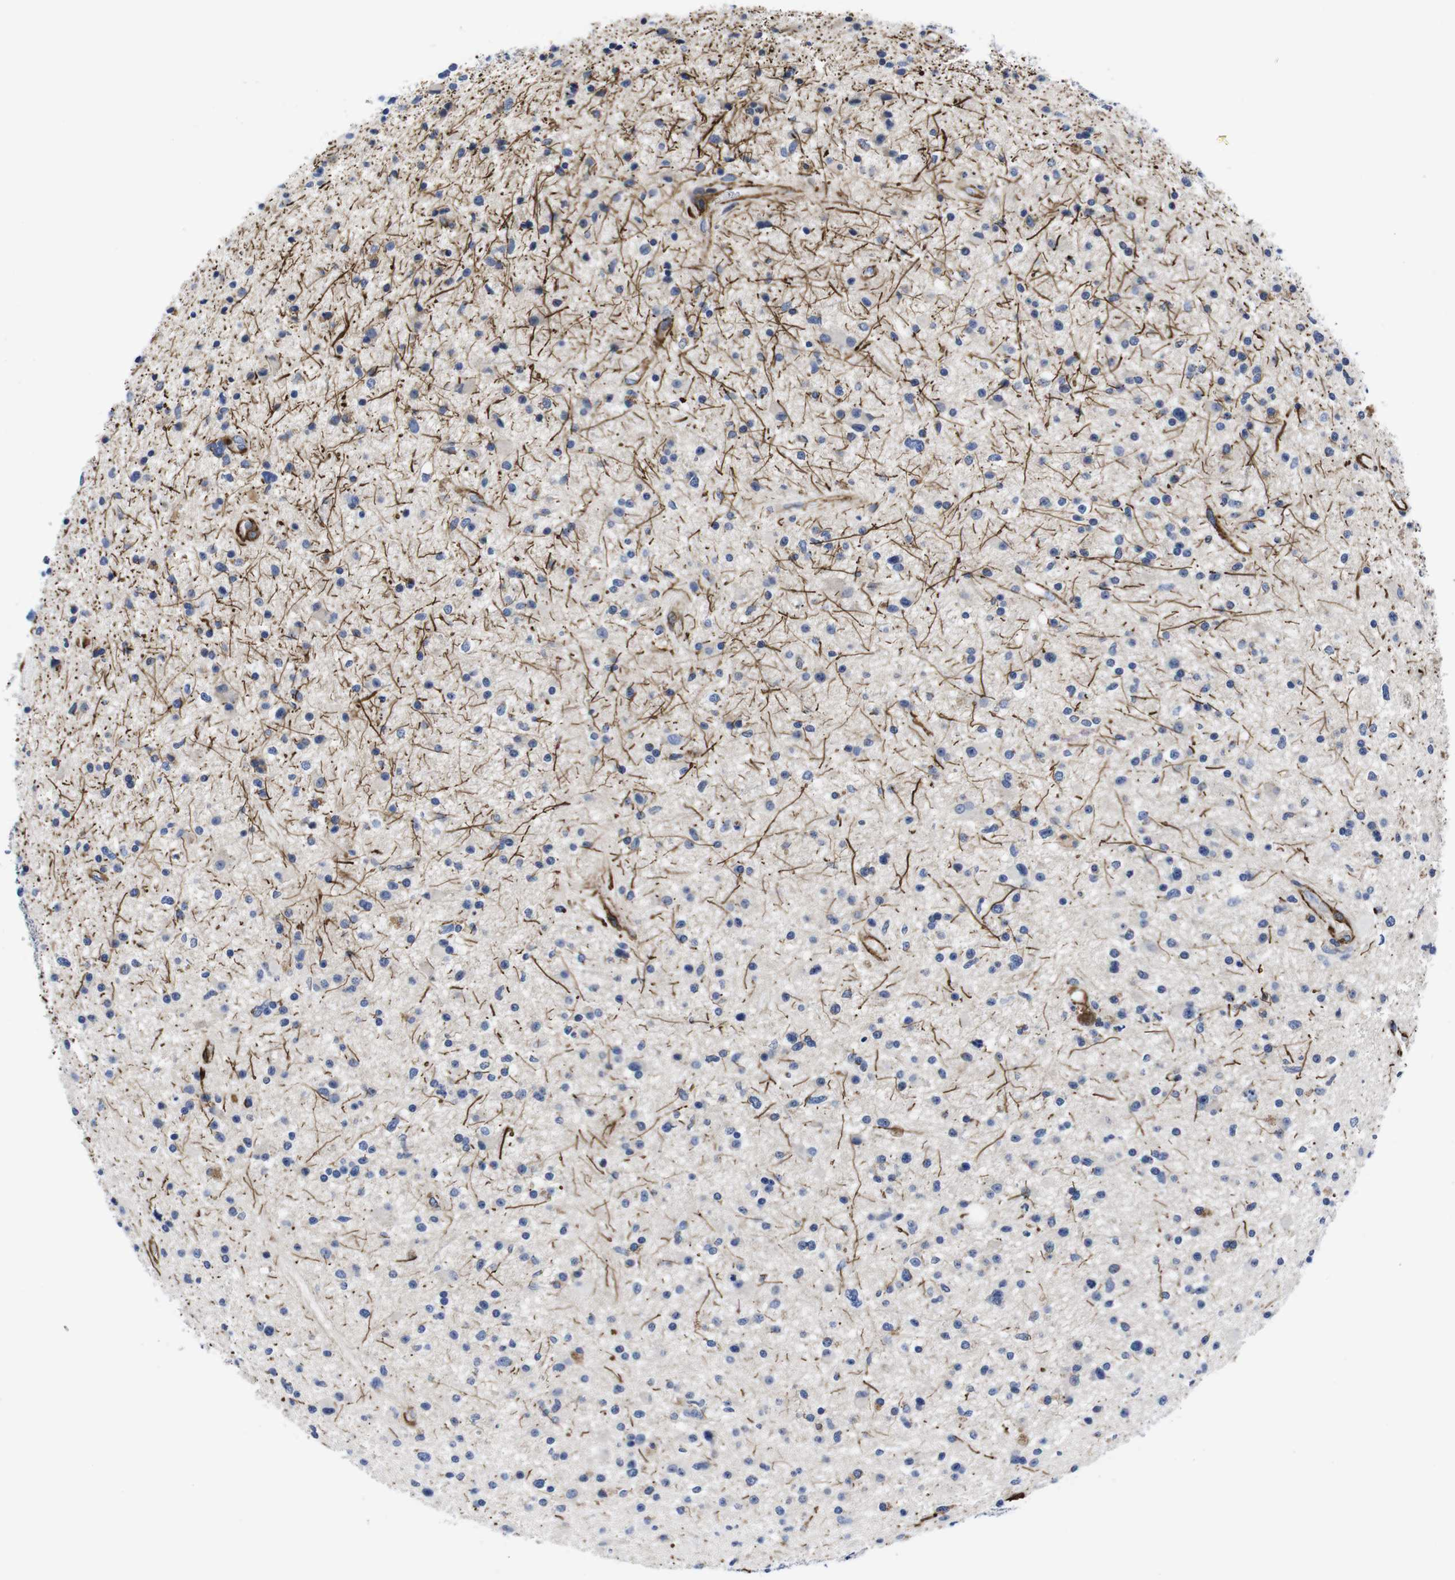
{"staining": {"intensity": "weak", "quantity": "<25%", "location": "cytoplasmic/membranous"}, "tissue": "glioma", "cell_type": "Tumor cells", "image_type": "cancer", "snomed": [{"axis": "morphology", "description": "Glioma, malignant, High grade"}, {"axis": "topography", "description": "Brain"}], "caption": "Tumor cells are negative for brown protein staining in high-grade glioma (malignant).", "gene": "WNT10A", "patient": {"sex": "male", "age": 33}}